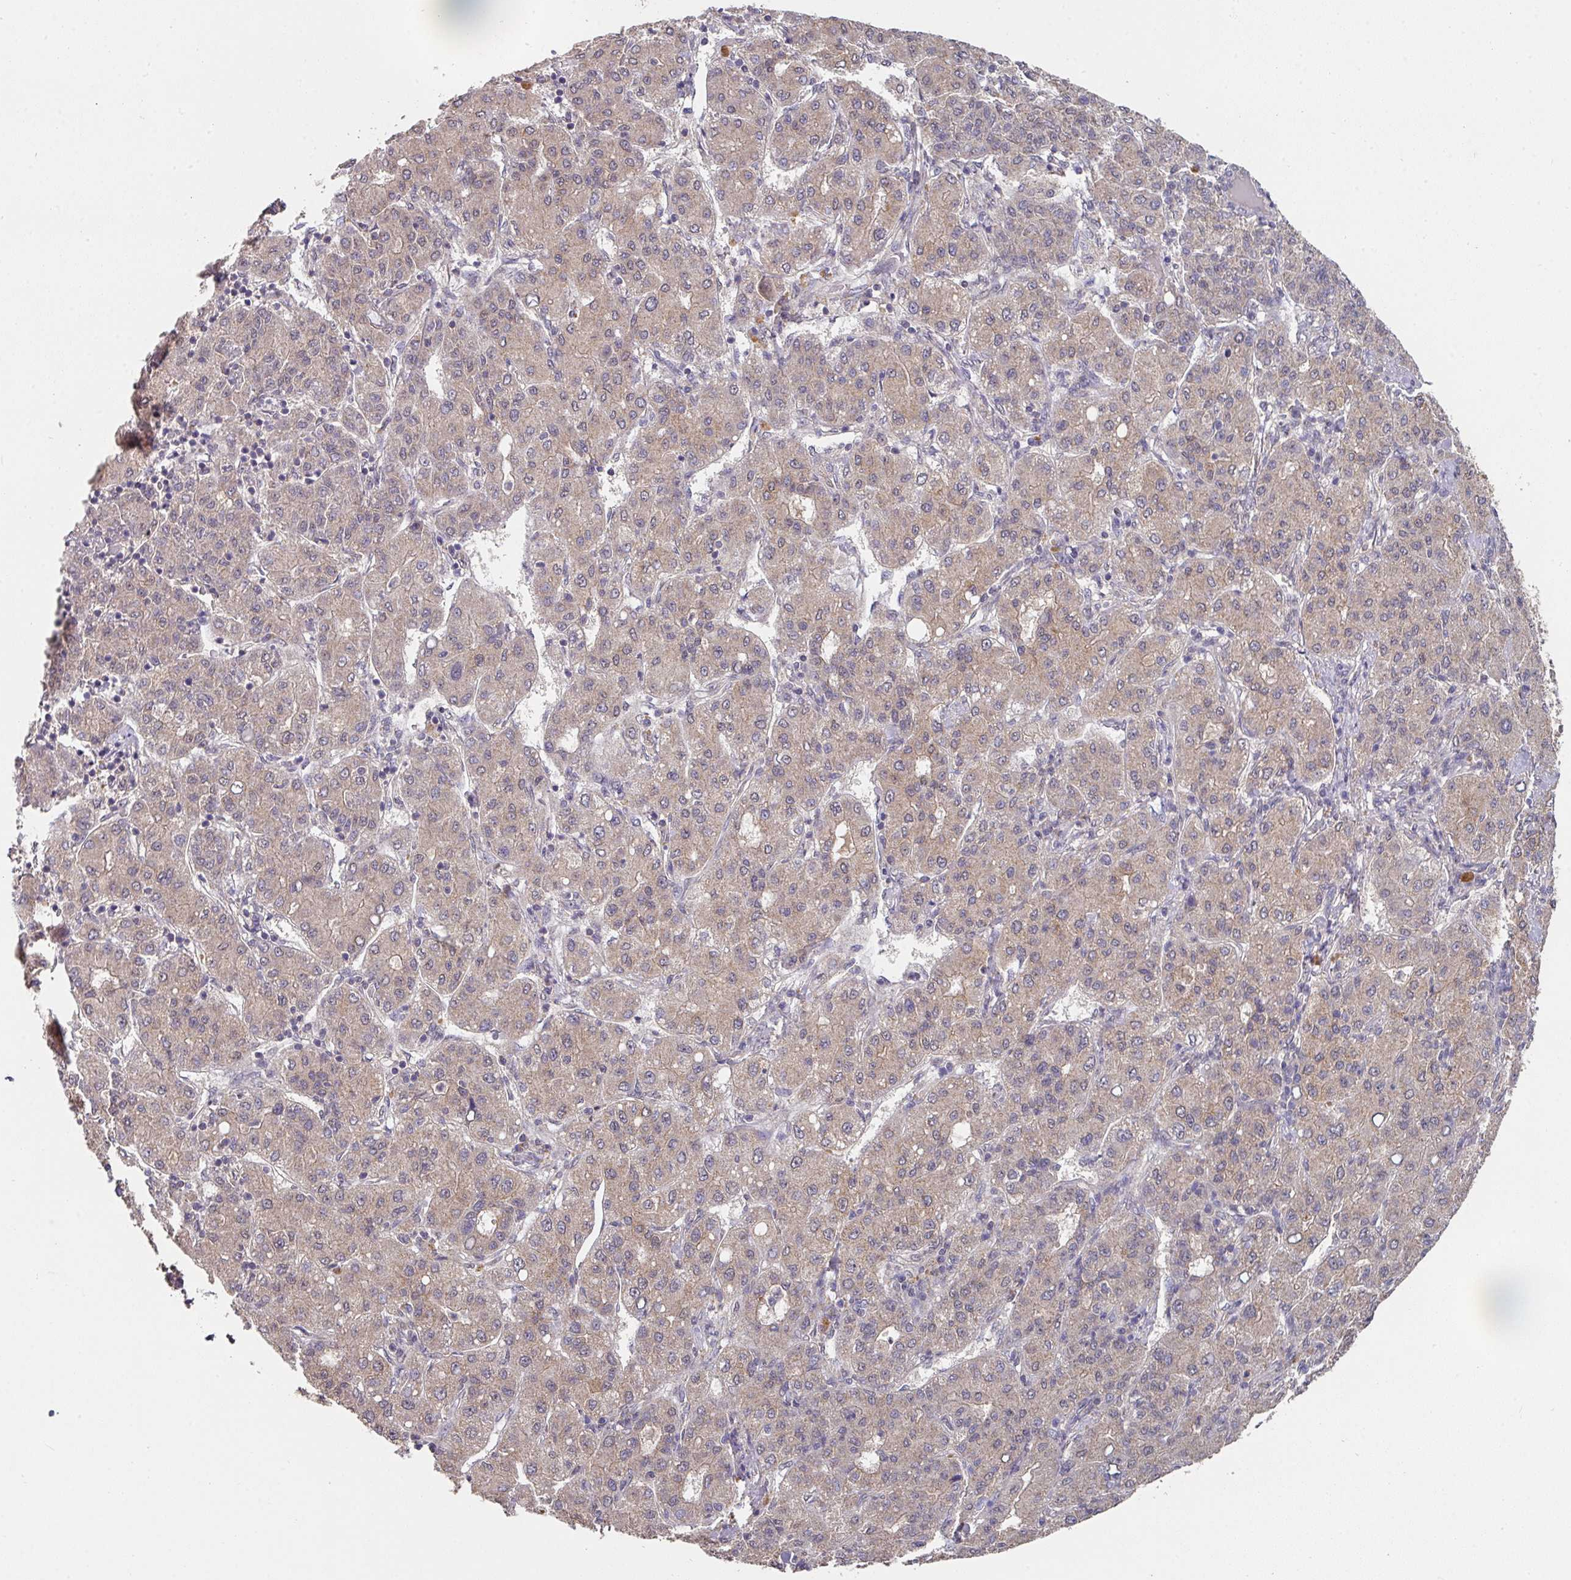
{"staining": {"intensity": "weak", "quantity": "25%-75%", "location": "cytoplasmic/membranous"}, "tissue": "liver cancer", "cell_type": "Tumor cells", "image_type": "cancer", "snomed": [{"axis": "morphology", "description": "Carcinoma, Hepatocellular, NOS"}, {"axis": "topography", "description": "Liver"}], "caption": "DAB (3,3'-diaminobenzidine) immunohistochemical staining of human liver hepatocellular carcinoma reveals weak cytoplasmic/membranous protein positivity in about 25%-75% of tumor cells.", "gene": "EXTL3", "patient": {"sex": "male", "age": 65}}